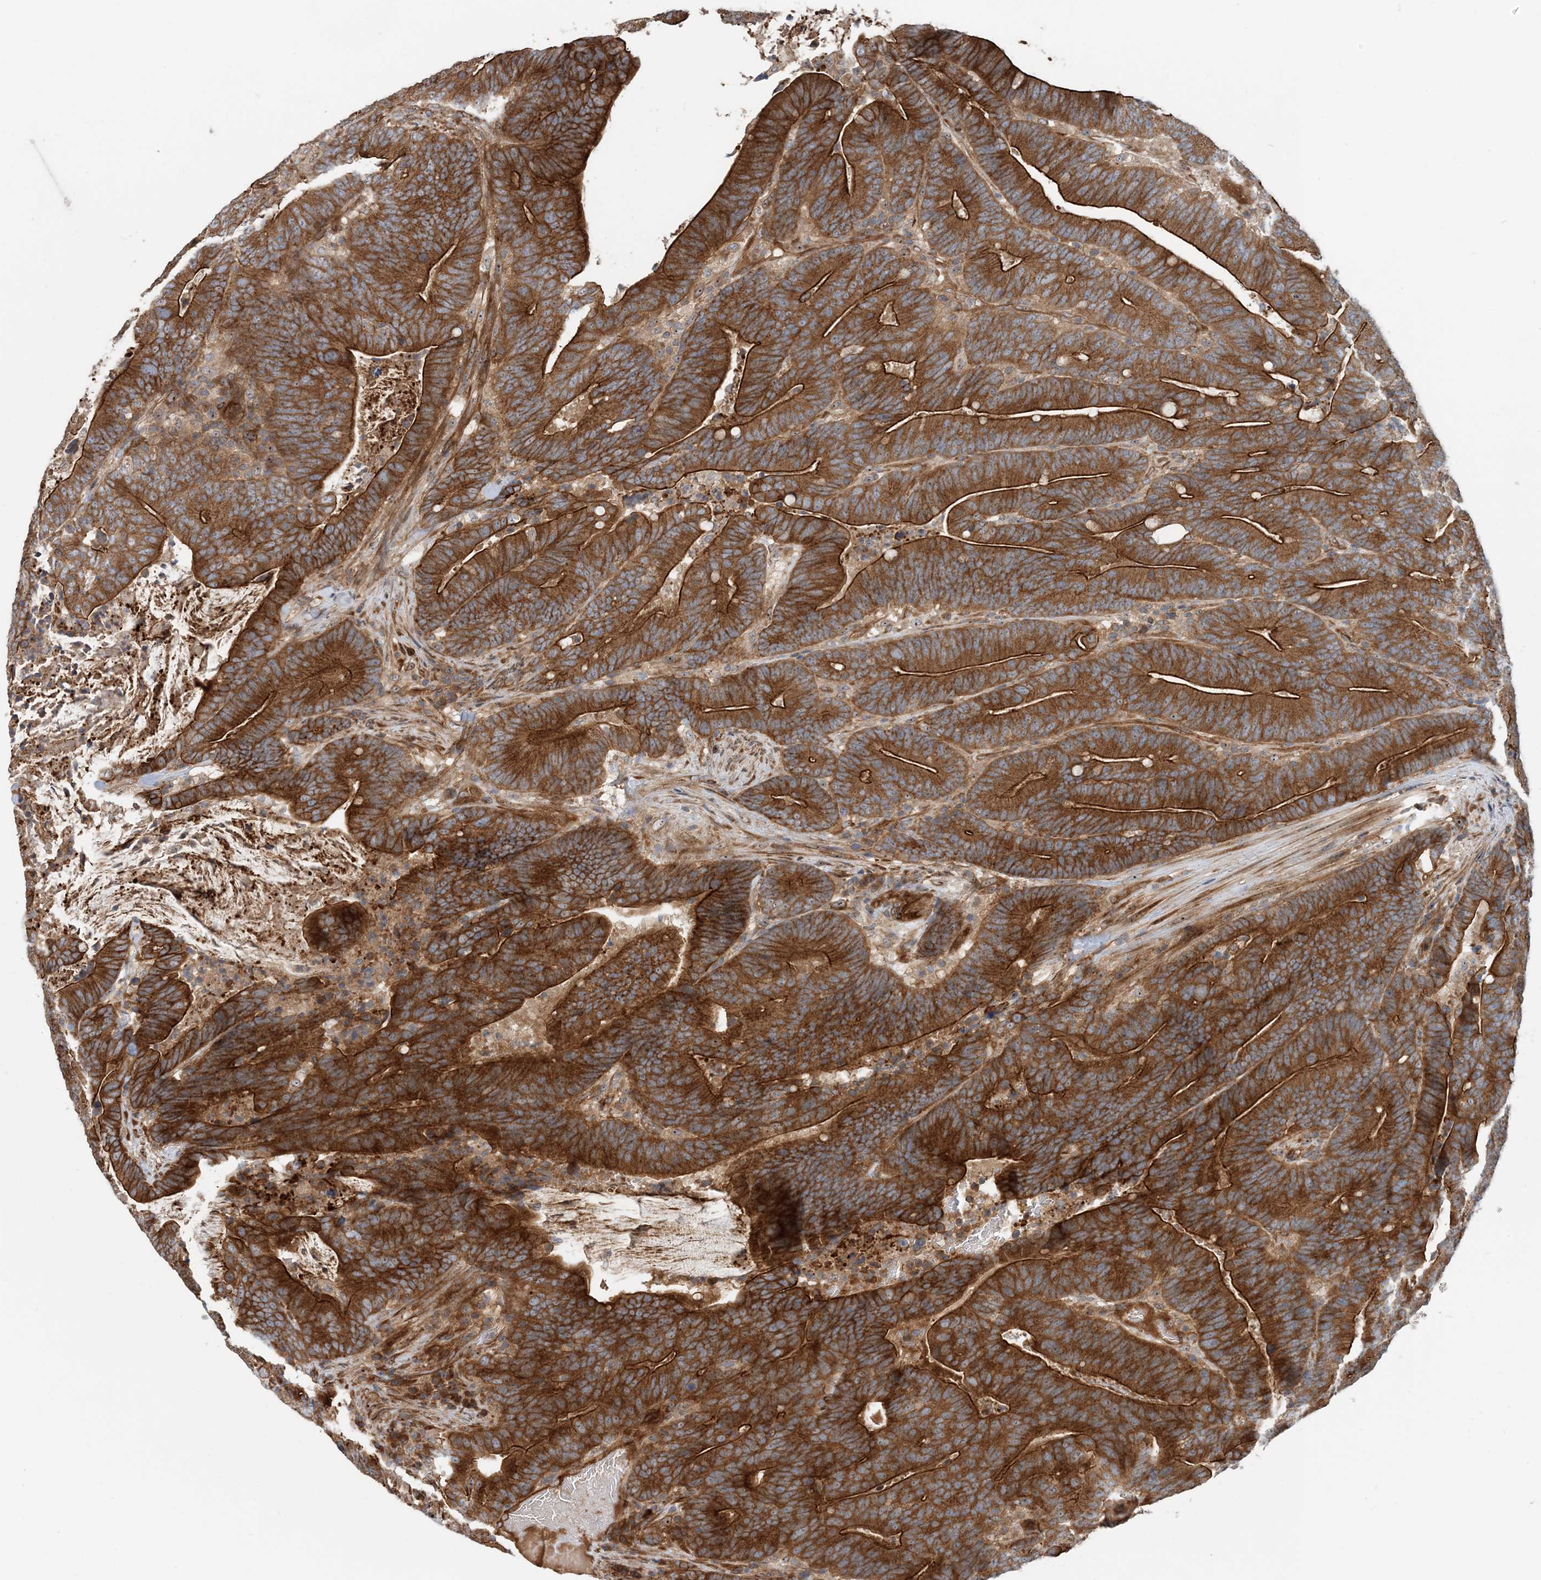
{"staining": {"intensity": "strong", "quantity": ">75%", "location": "cytoplasmic/membranous"}, "tissue": "colorectal cancer", "cell_type": "Tumor cells", "image_type": "cancer", "snomed": [{"axis": "morphology", "description": "Adenocarcinoma, NOS"}, {"axis": "topography", "description": "Colon"}], "caption": "Colorectal cancer was stained to show a protein in brown. There is high levels of strong cytoplasmic/membranous positivity in about >75% of tumor cells.", "gene": "MYL5", "patient": {"sex": "female", "age": 66}}